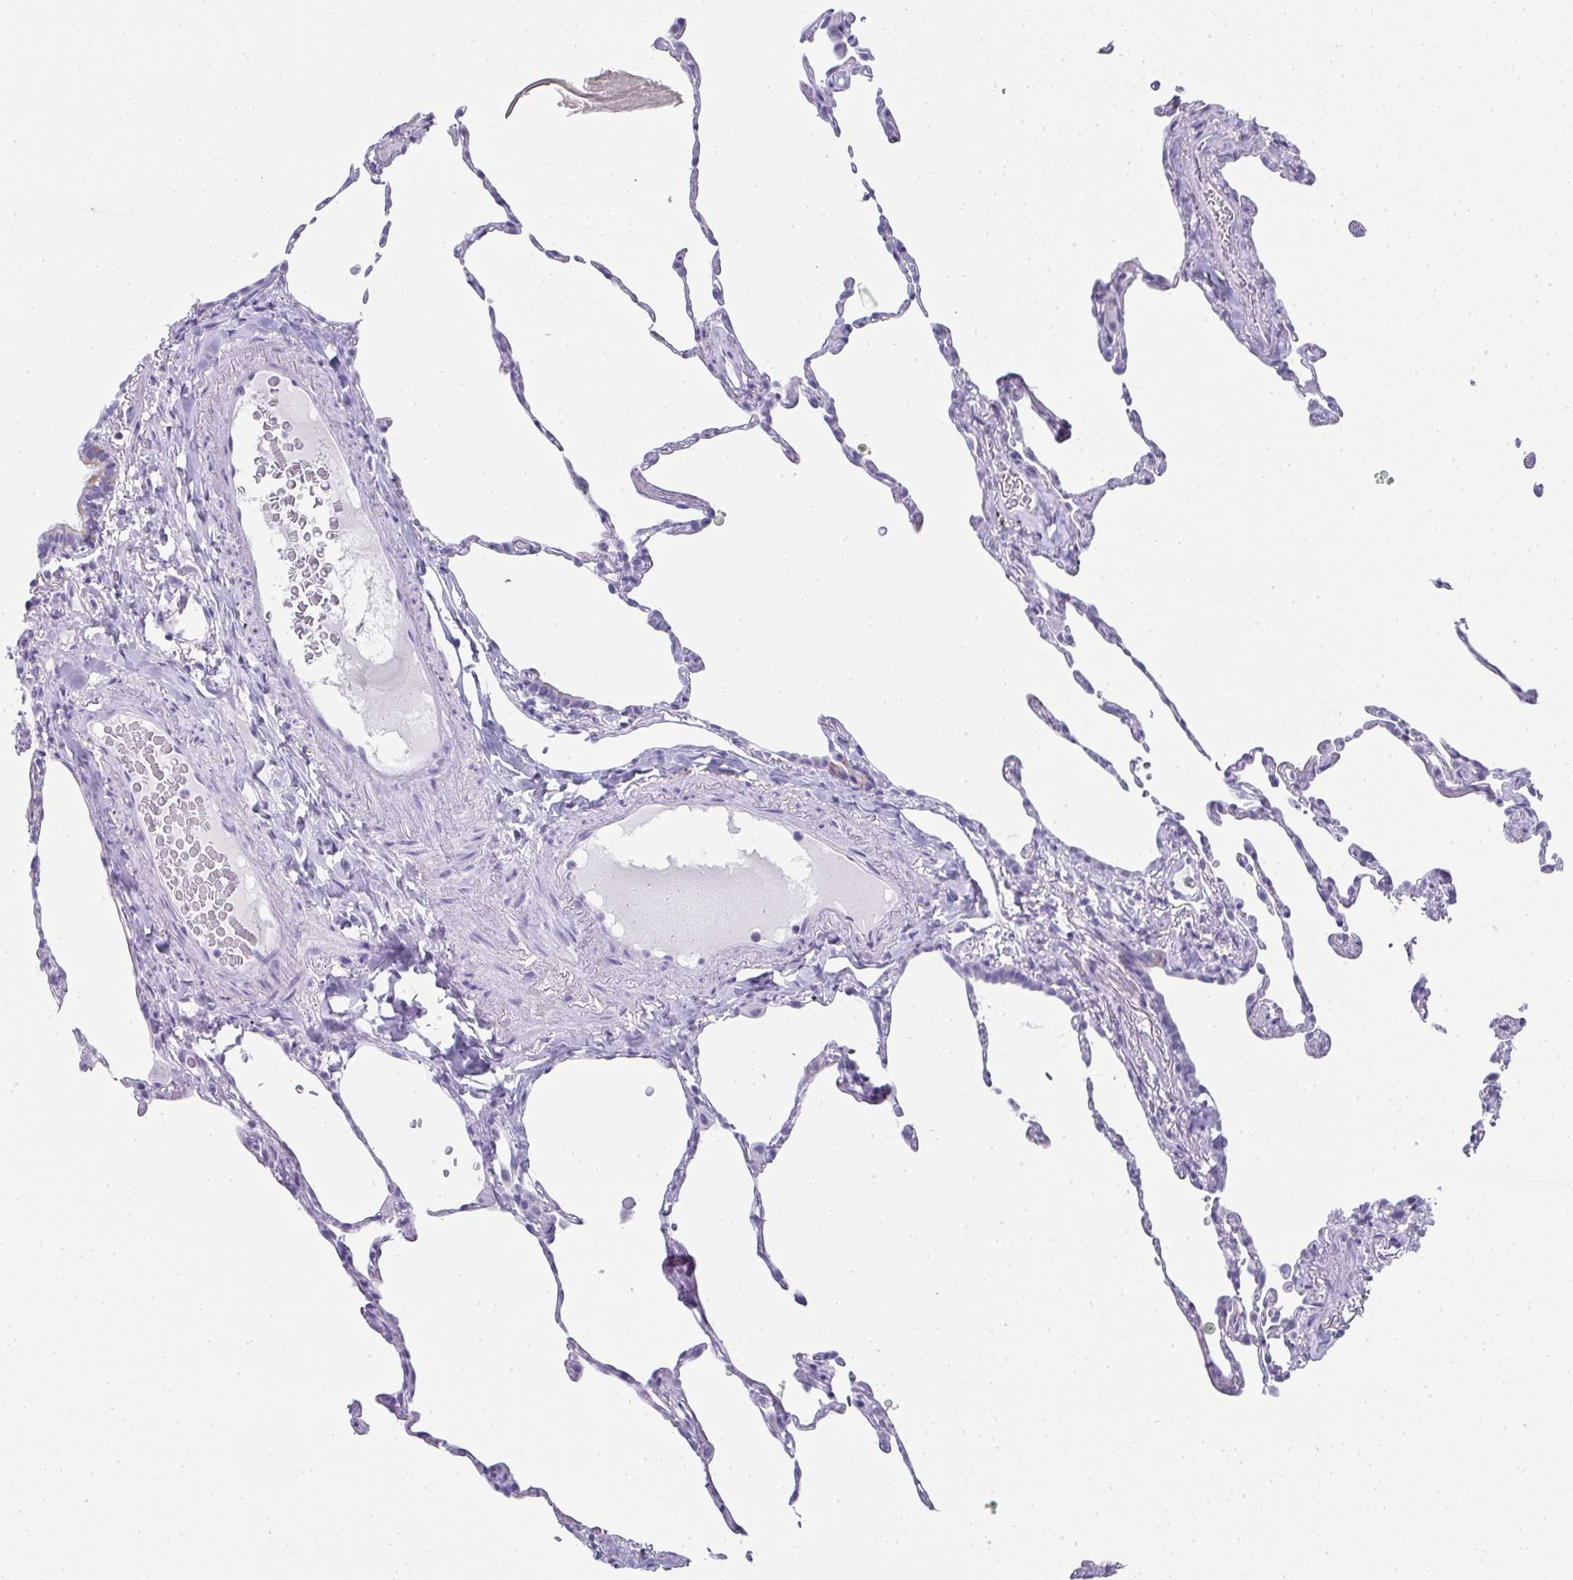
{"staining": {"intensity": "negative", "quantity": "none", "location": "none"}, "tissue": "lung", "cell_type": "Alveolar cells", "image_type": "normal", "snomed": [{"axis": "morphology", "description": "Normal tissue, NOS"}, {"axis": "topography", "description": "Lung"}], "caption": "IHC histopathology image of normal lung: lung stained with DAB exhibits no significant protein staining in alveolar cells.", "gene": "SYCP1", "patient": {"sex": "female", "age": 57}}